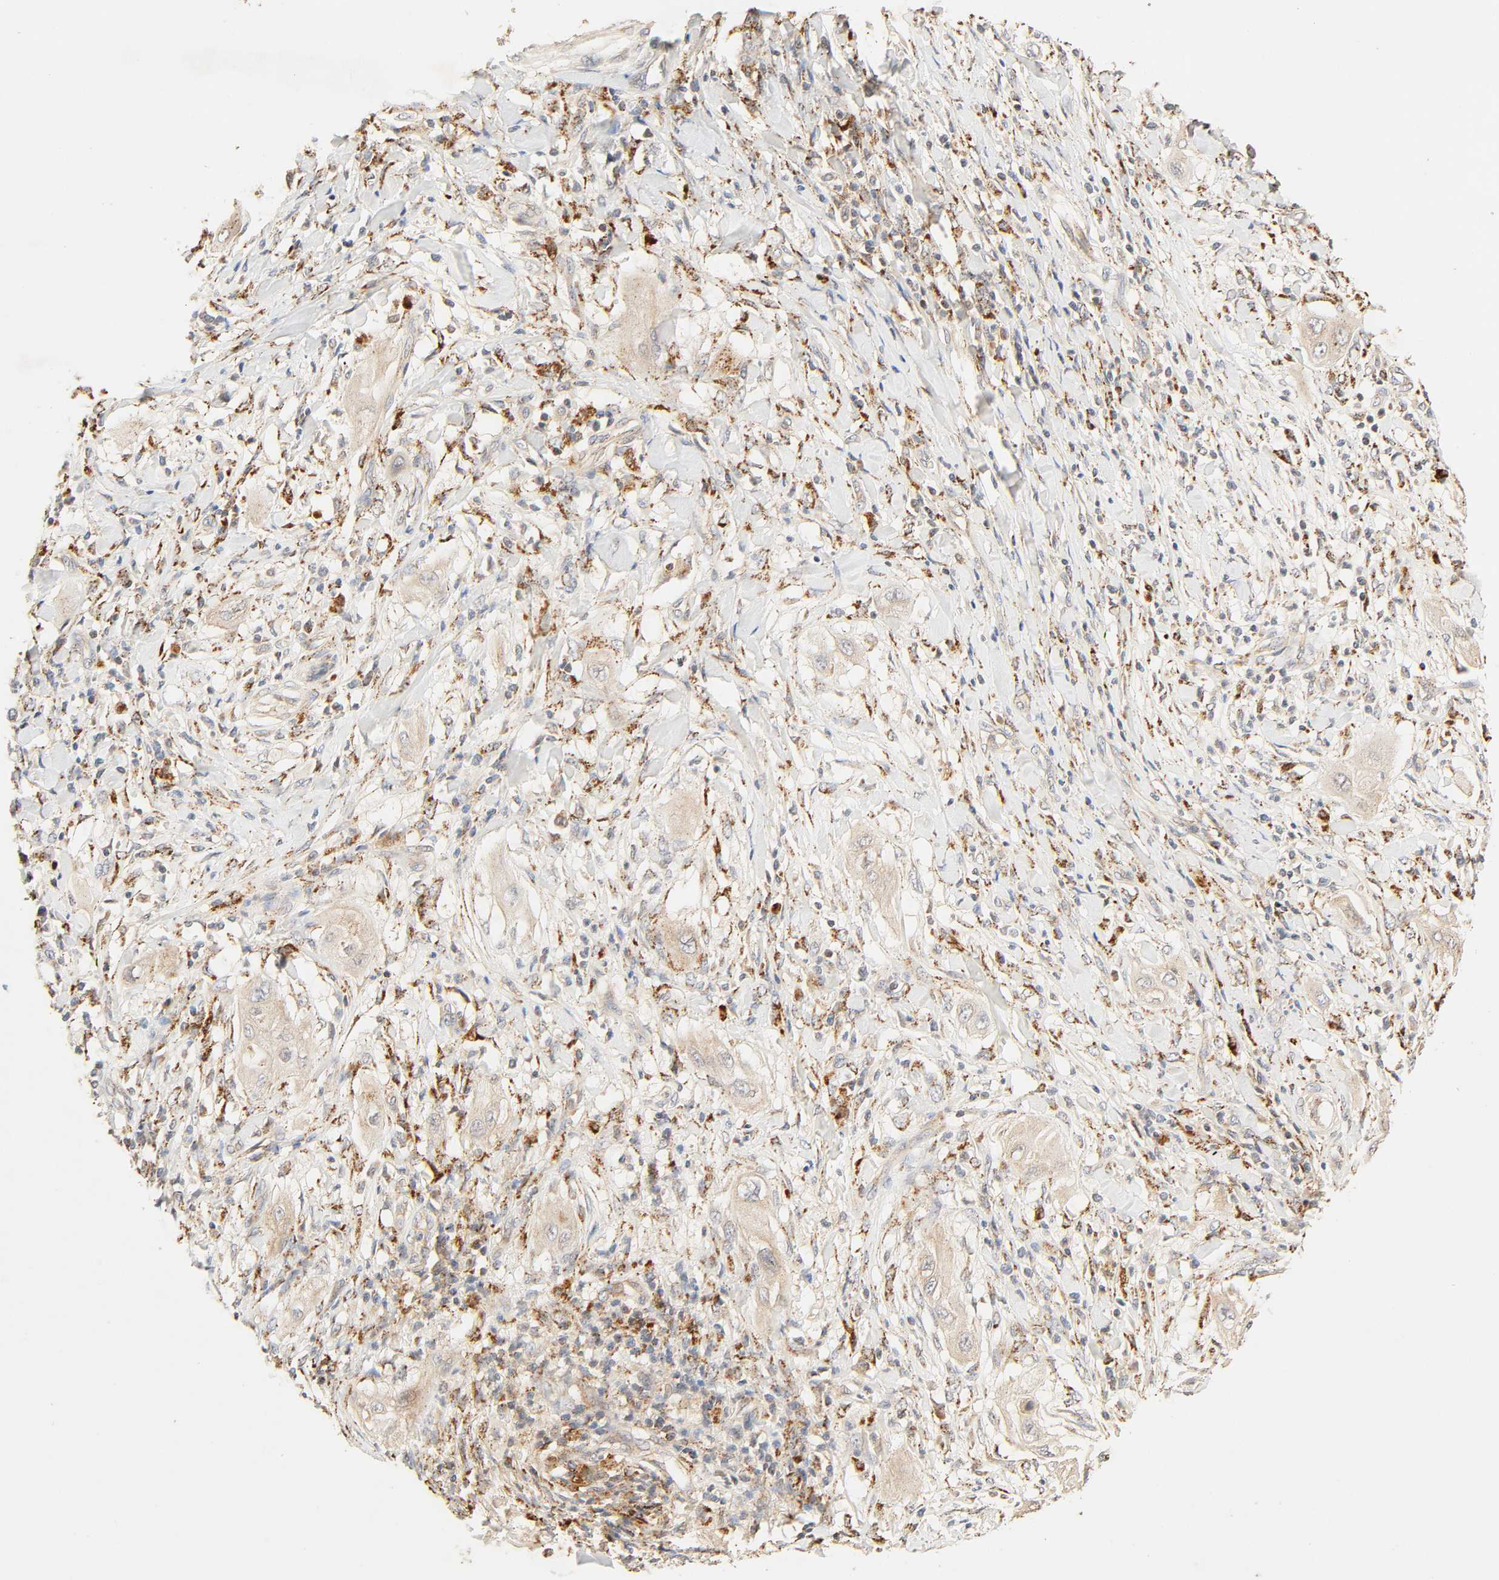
{"staining": {"intensity": "weak", "quantity": ">75%", "location": "cytoplasmic/membranous"}, "tissue": "lung cancer", "cell_type": "Tumor cells", "image_type": "cancer", "snomed": [{"axis": "morphology", "description": "Squamous cell carcinoma, NOS"}, {"axis": "topography", "description": "Lung"}], "caption": "Immunohistochemical staining of squamous cell carcinoma (lung) exhibits low levels of weak cytoplasmic/membranous protein staining in approximately >75% of tumor cells.", "gene": "MAPK6", "patient": {"sex": "female", "age": 47}}